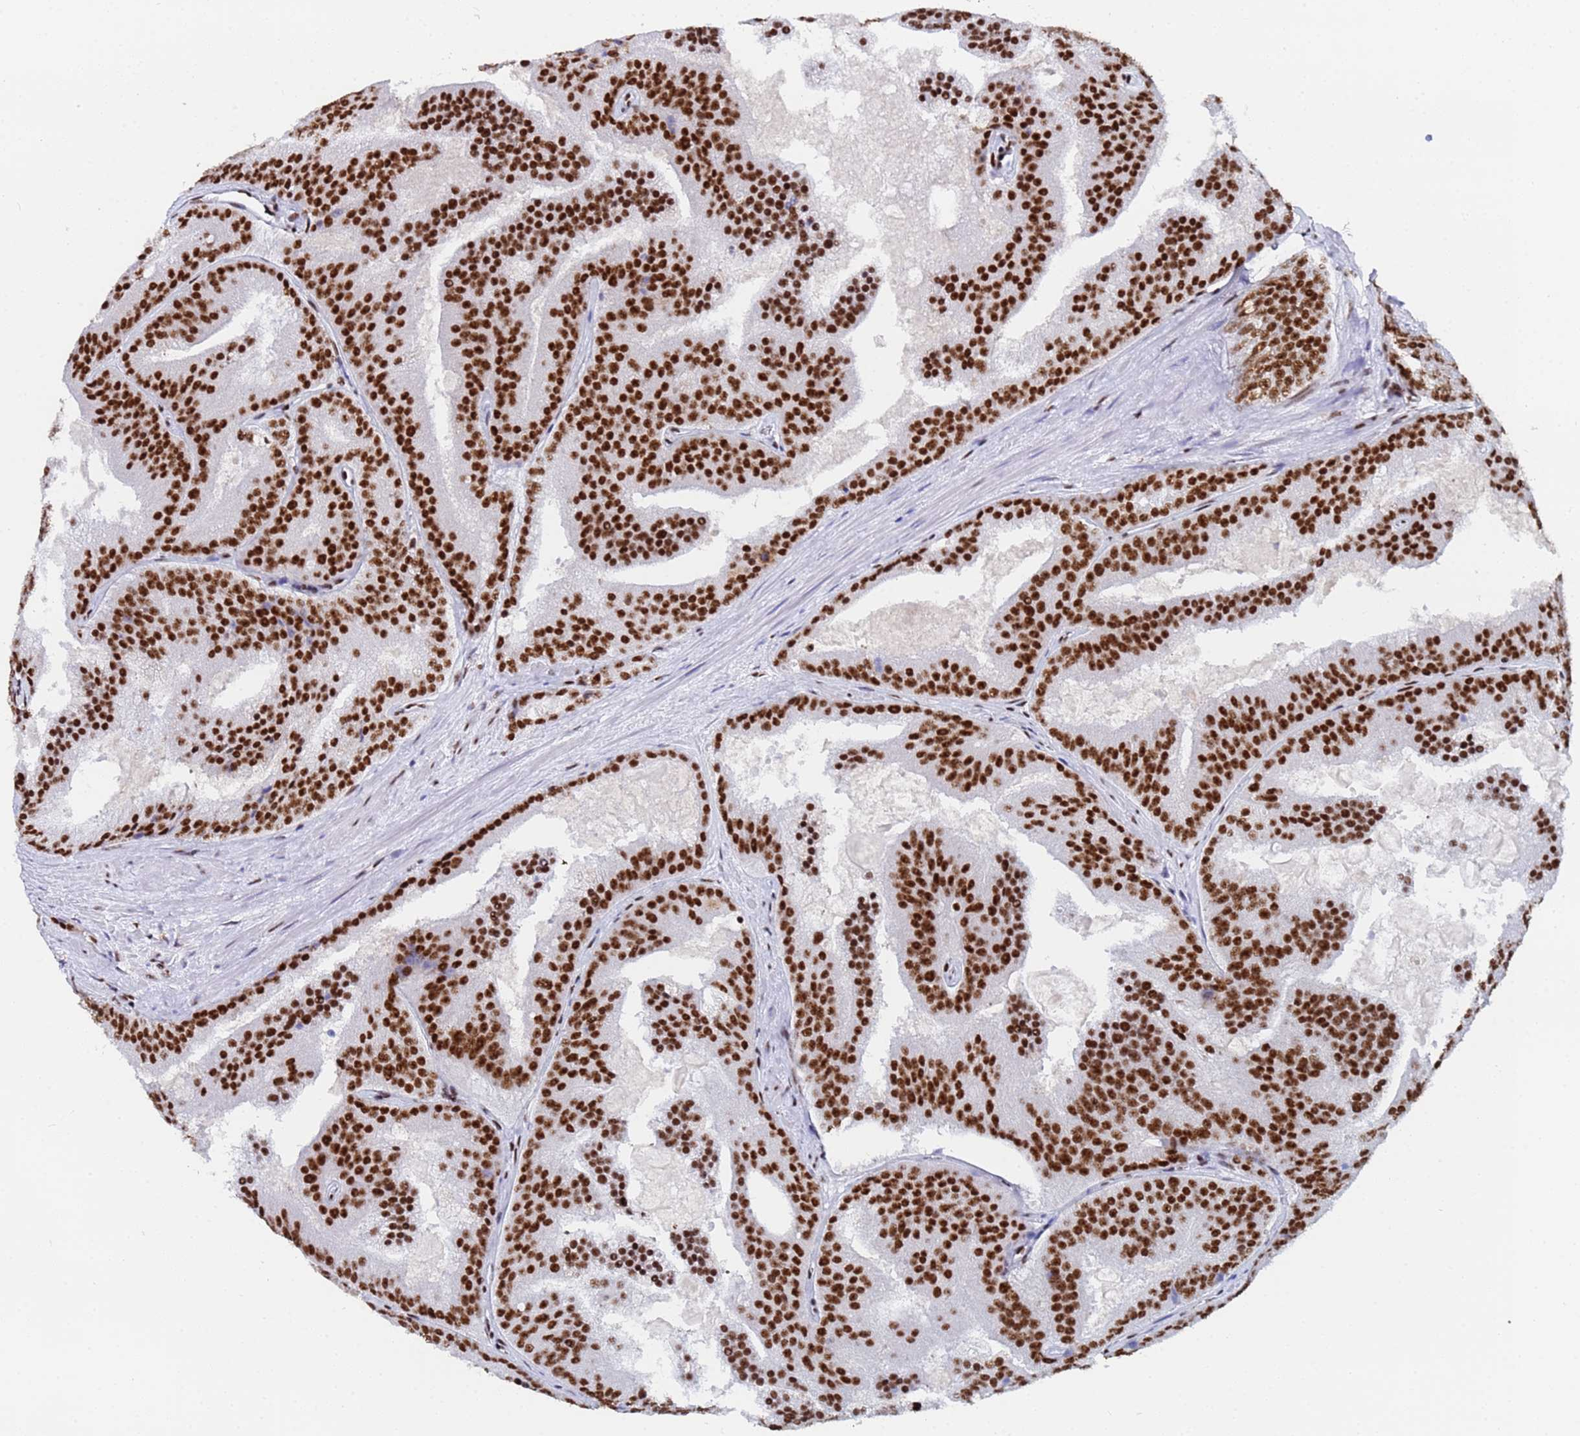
{"staining": {"intensity": "strong", "quantity": ">75%", "location": "nuclear"}, "tissue": "prostate cancer", "cell_type": "Tumor cells", "image_type": "cancer", "snomed": [{"axis": "morphology", "description": "Adenocarcinoma, High grade"}, {"axis": "topography", "description": "Prostate"}], "caption": "DAB (3,3'-diaminobenzidine) immunohistochemical staining of prostate cancer exhibits strong nuclear protein positivity in approximately >75% of tumor cells.", "gene": "SNRPA1", "patient": {"sex": "male", "age": 61}}